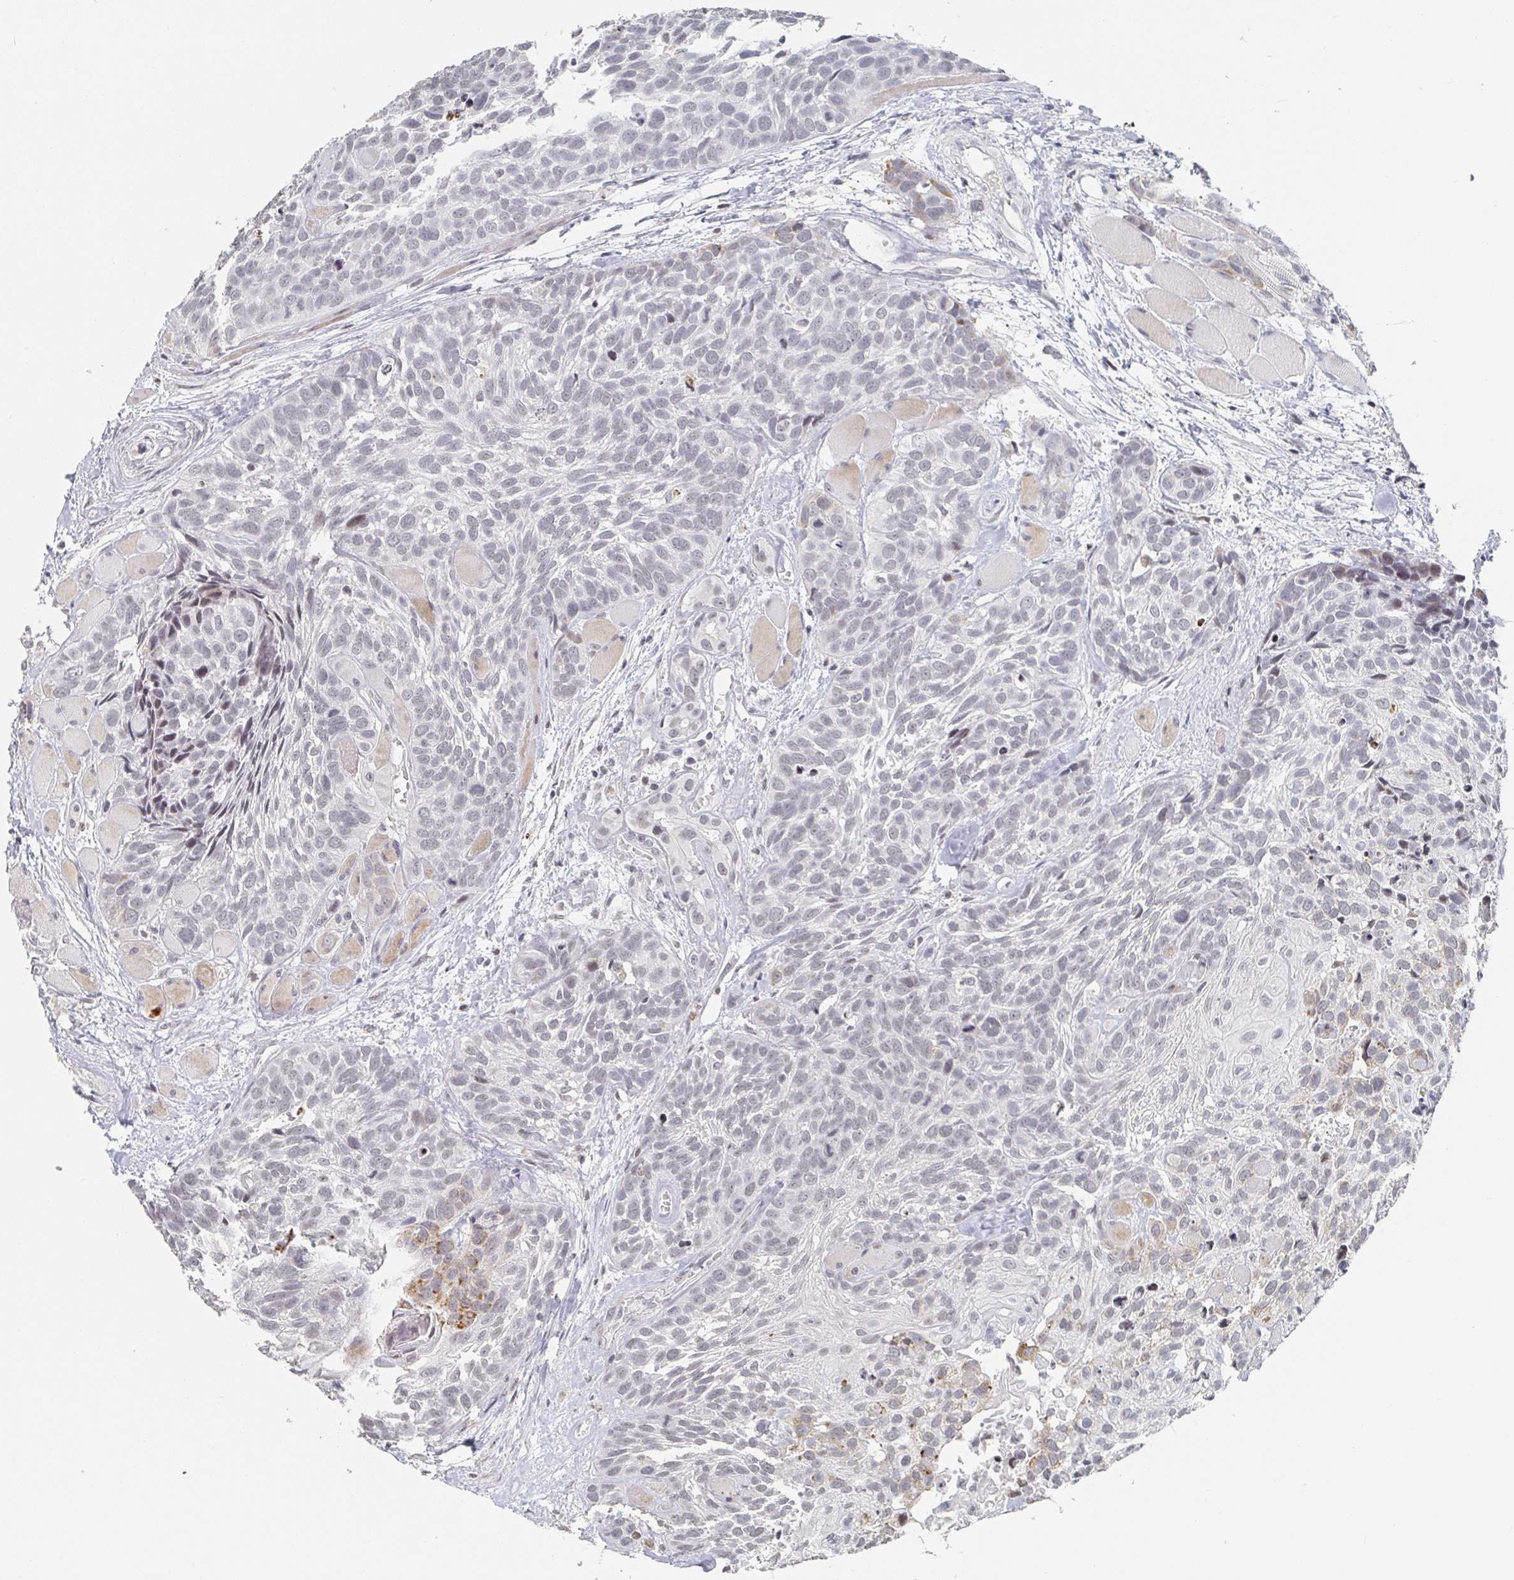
{"staining": {"intensity": "moderate", "quantity": "<25%", "location": "cytoplasmic/membranous"}, "tissue": "head and neck cancer", "cell_type": "Tumor cells", "image_type": "cancer", "snomed": [{"axis": "morphology", "description": "Squamous cell carcinoma, NOS"}, {"axis": "topography", "description": "Head-Neck"}], "caption": "Human head and neck cancer (squamous cell carcinoma) stained with a brown dye reveals moderate cytoplasmic/membranous positive positivity in approximately <25% of tumor cells.", "gene": "NME9", "patient": {"sex": "female", "age": 50}}